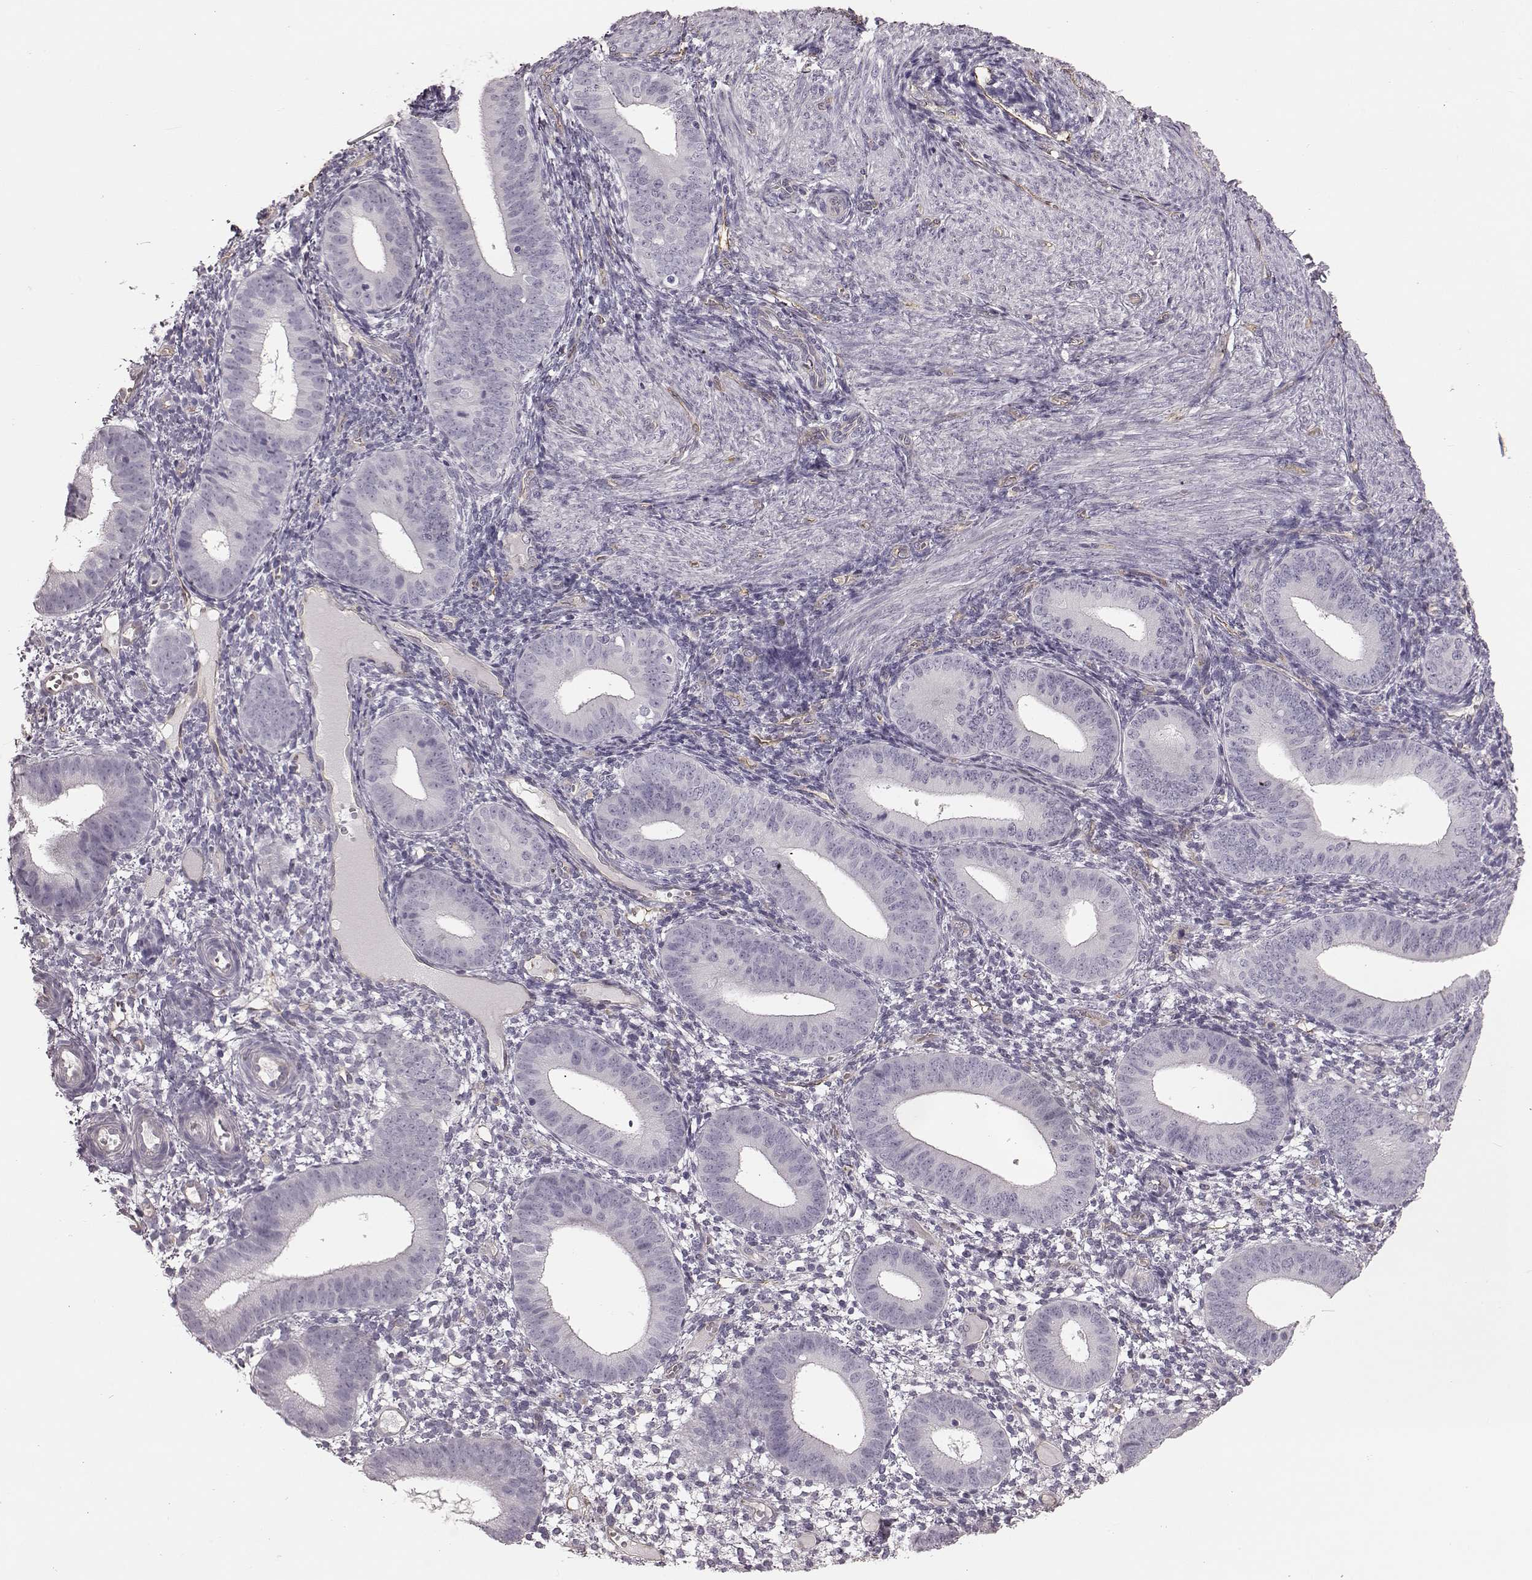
{"staining": {"intensity": "negative", "quantity": "none", "location": "none"}, "tissue": "endometrium", "cell_type": "Cells in endometrial stroma", "image_type": "normal", "snomed": [{"axis": "morphology", "description": "Normal tissue, NOS"}, {"axis": "topography", "description": "Endometrium"}], "caption": "A high-resolution photomicrograph shows IHC staining of unremarkable endometrium, which reveals no significant positivity in cells in endometrial stroma. Nuclei are stained in blue.", "gene": "EIF4E1B", "patient": {"sex": "female", "age": 39}}